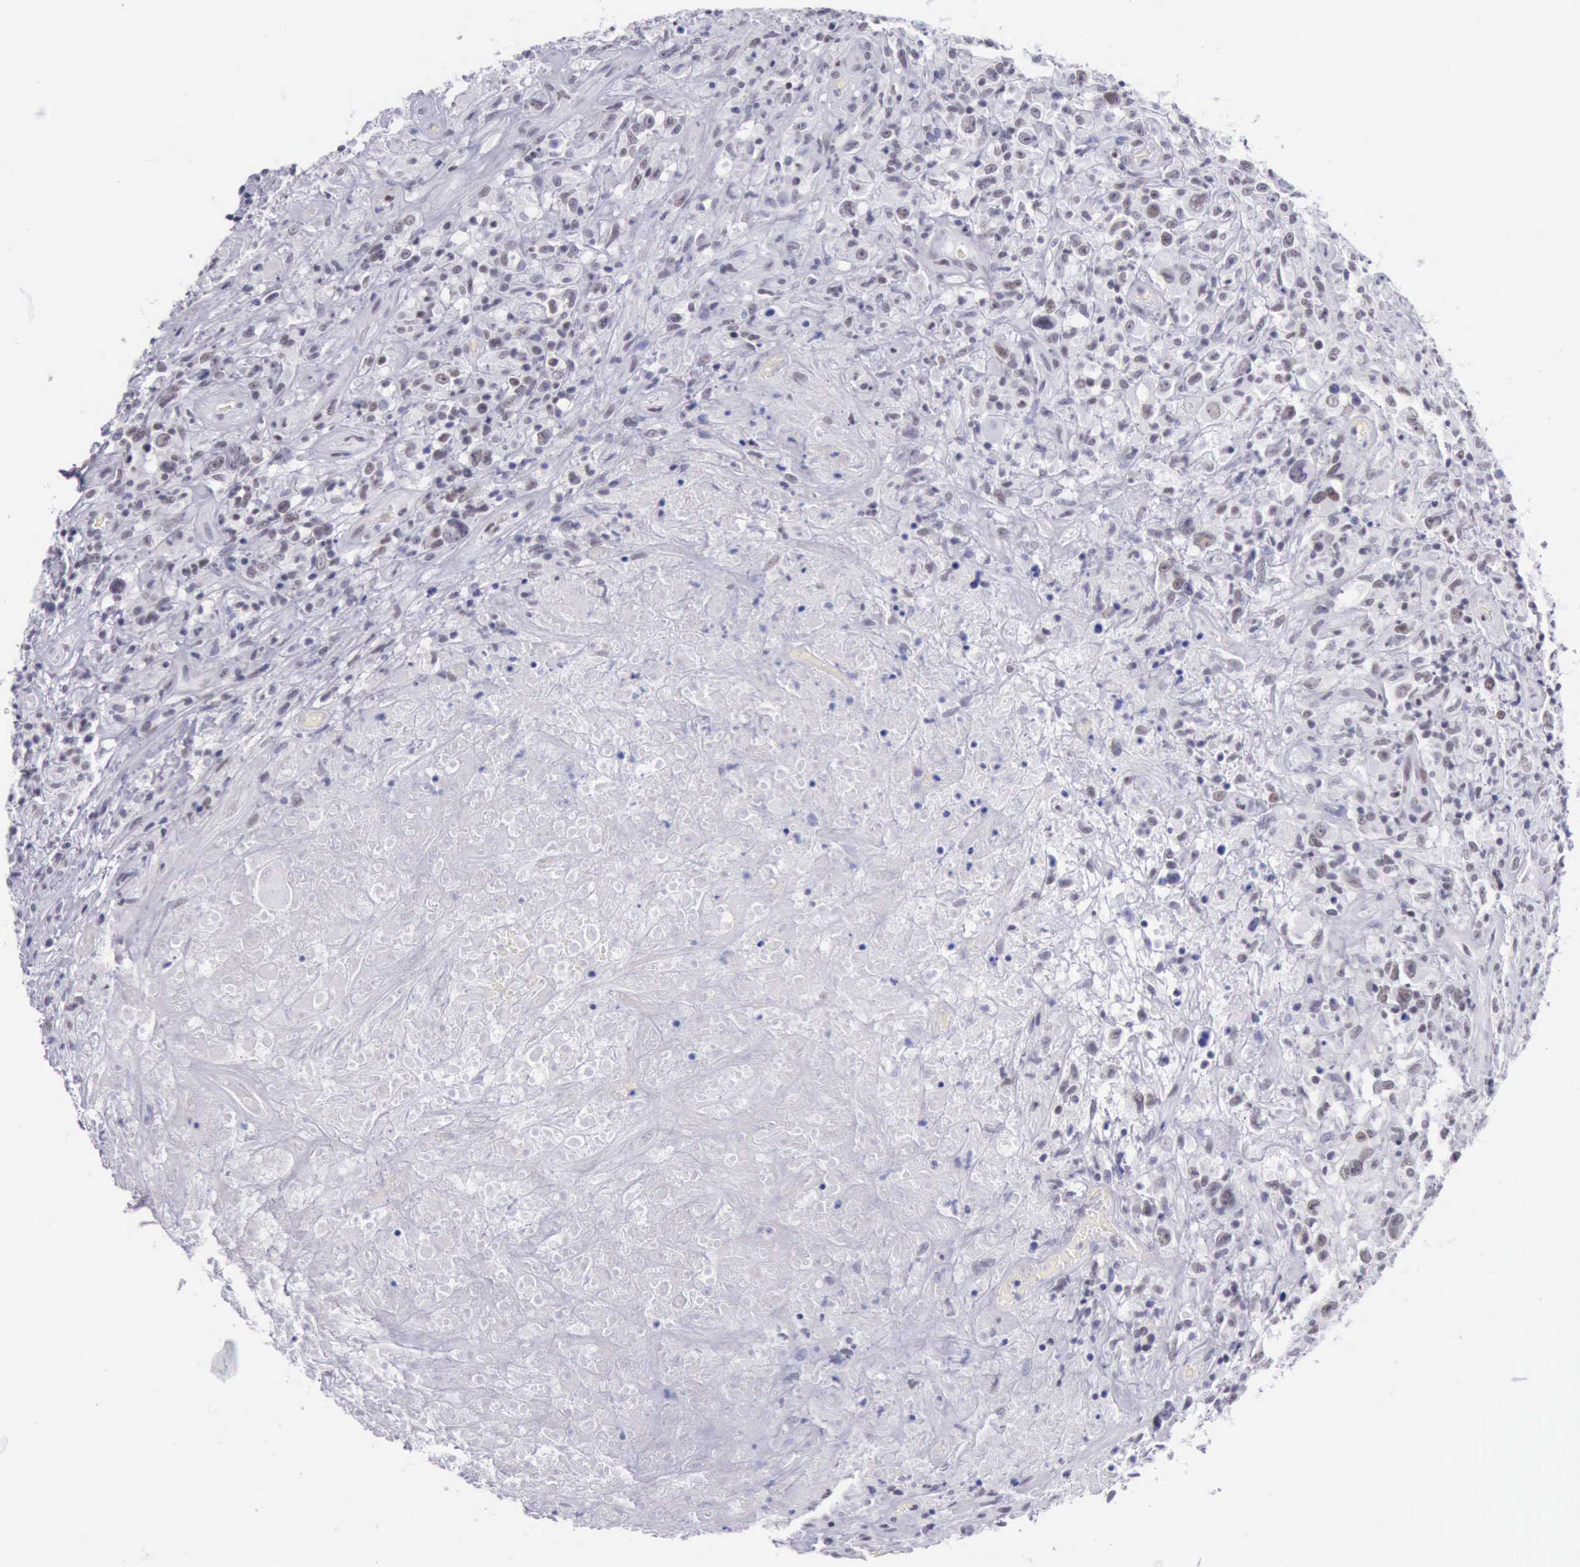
{"staining": {"intensity": "weak", "quantity": "<25%", "location": "nuclear"}, "tissue": "lymphoma", "cell_type": "Tumor cells", "image_type": "cancer", "snomed": [{"axis": "morphology", "description": "Hodgkin's disease, NOS"}, {"axis": "topography", "description": "Lymph node"}], "caption": "Micrograph shows no protein positivity in tumor cells of lymphoma tissue.", "gene": "EP300", "patient": {"sex": "male", "age": 46}}